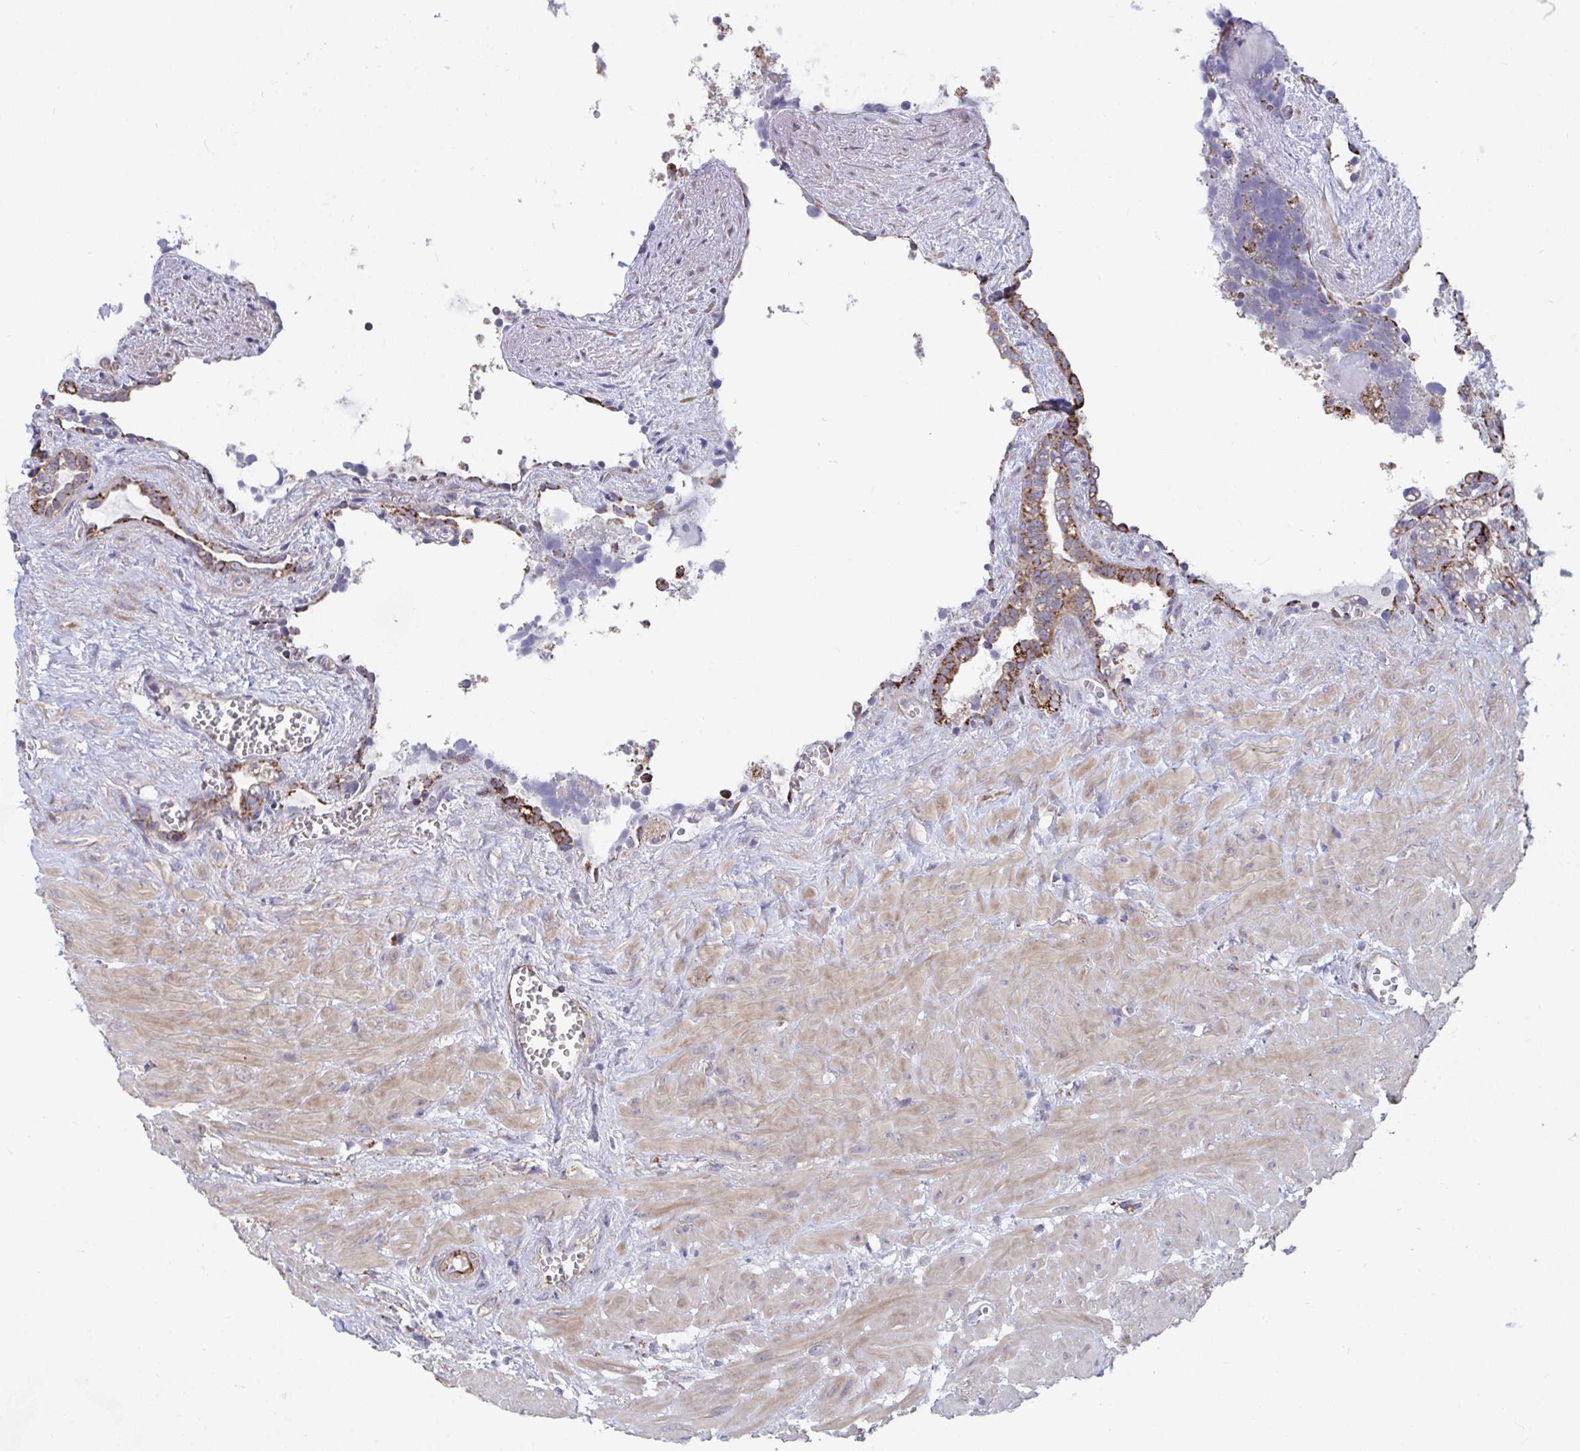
{"staining": {"intensity": "strong", "quantity": "25%-75%", "location": "cytoplasmic/membranous"}, "tissue": "seminal vesicle", "cell_type": "Glandular cells", "image_type": "normal", "snomed": [{"axis": "morphology", "description": "Normal tissue, NOS"}, {"axis": "topography", "description": "Seminal veicle"}], "caption": "This micrograph shows IHC staining of unremarkable seminal vesicle, with high strong cytoplasmic/membranous staining in approximately 25%-75% of glandular cells.", "gene": "FAM156A", "patient": {"sex": "male", "age": 76}}